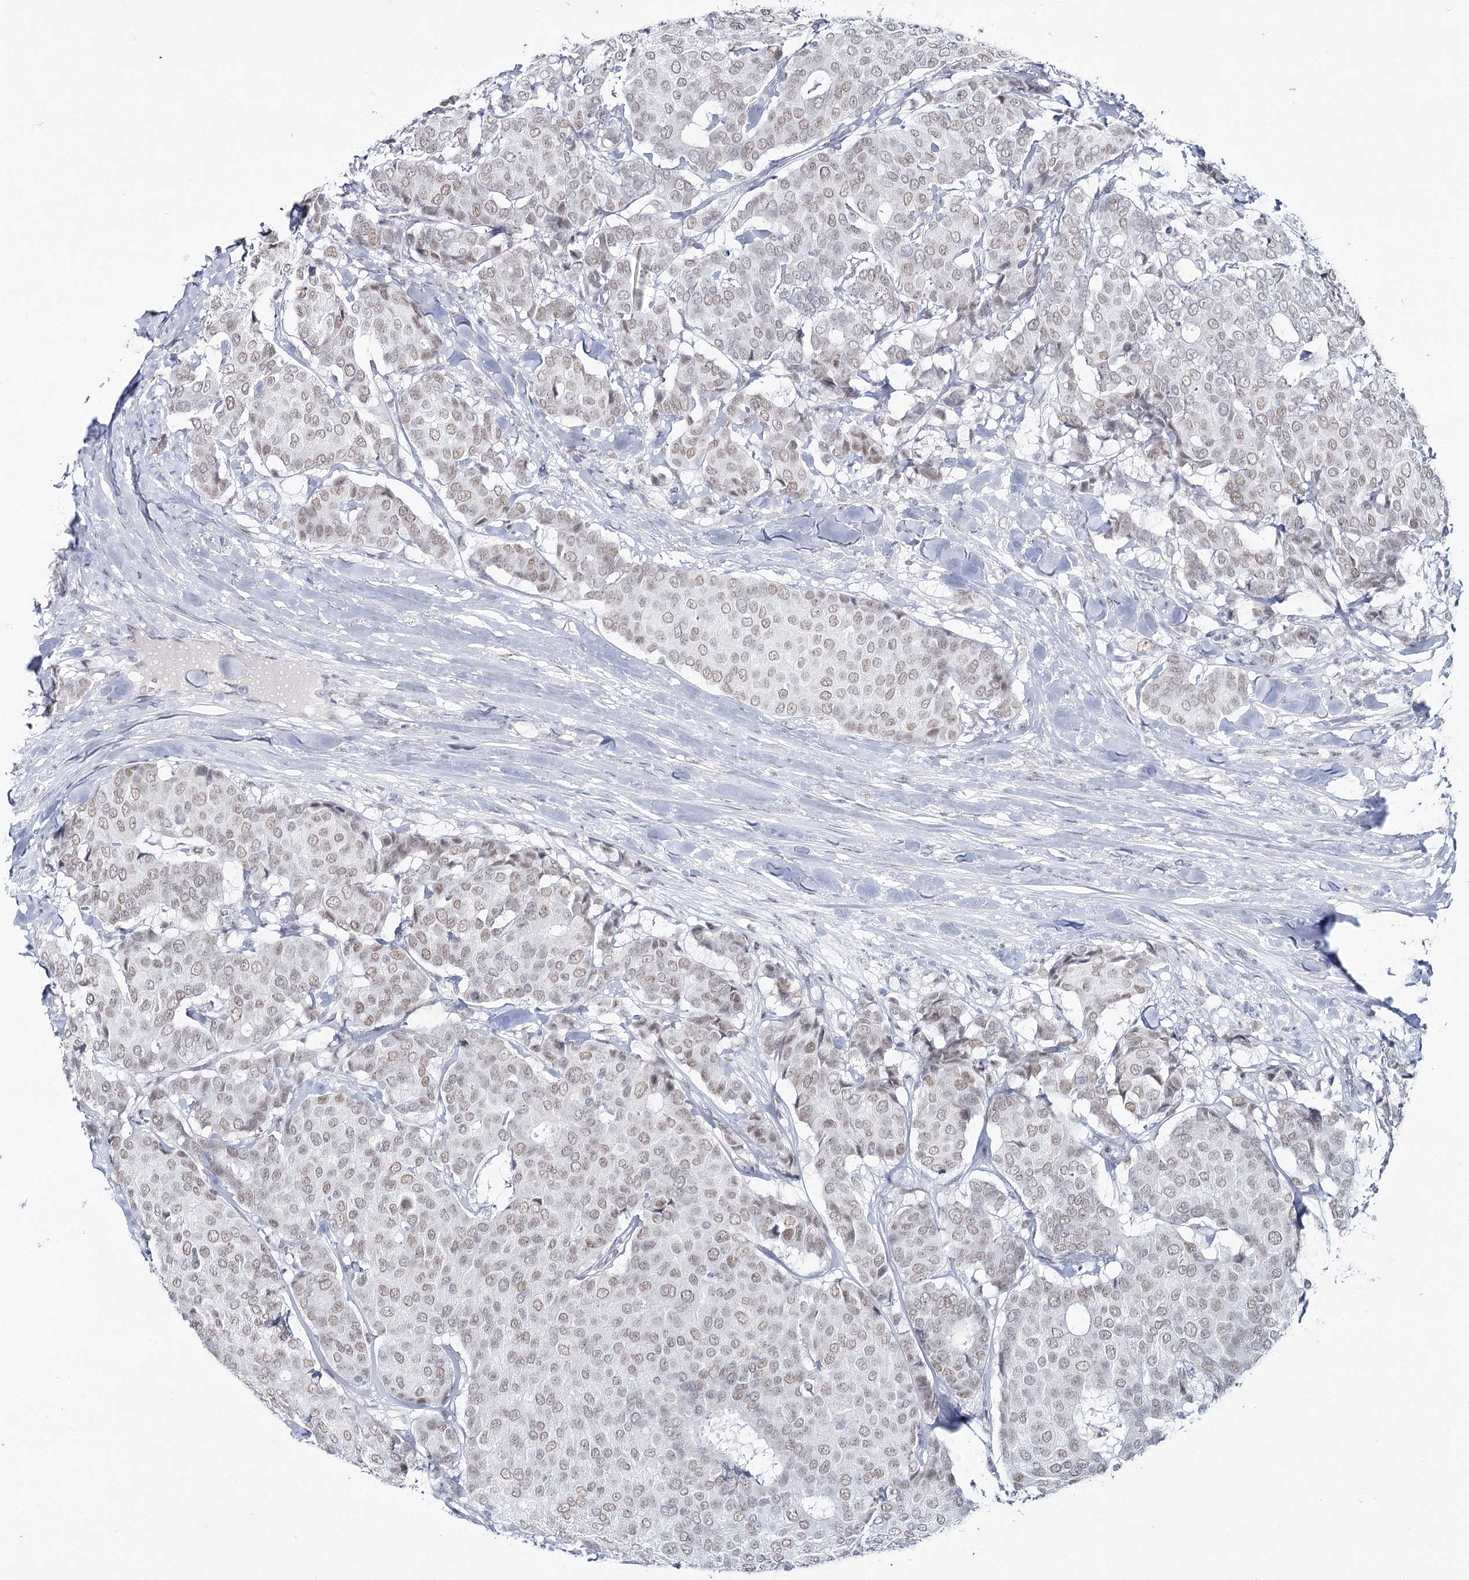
{"staining": {"intensity": "weak", "quantity": ">75%", "location": "nuclear"}, "tissue": "breast cancer", "cell_type": "Tumor cells", "image_type": "cancer", "snomed": [{"axis": "morphology", "description": "Duct carcinoma"}, {"axis": "topography", "description": "Breast"}], "caption": "Breast cancer stained for a protein (brown) shows weak nuclear positive staining in about >75% of tumor cells.", "gene": "ZC3H8", "patient": {"sex": "female", "age": 75}}